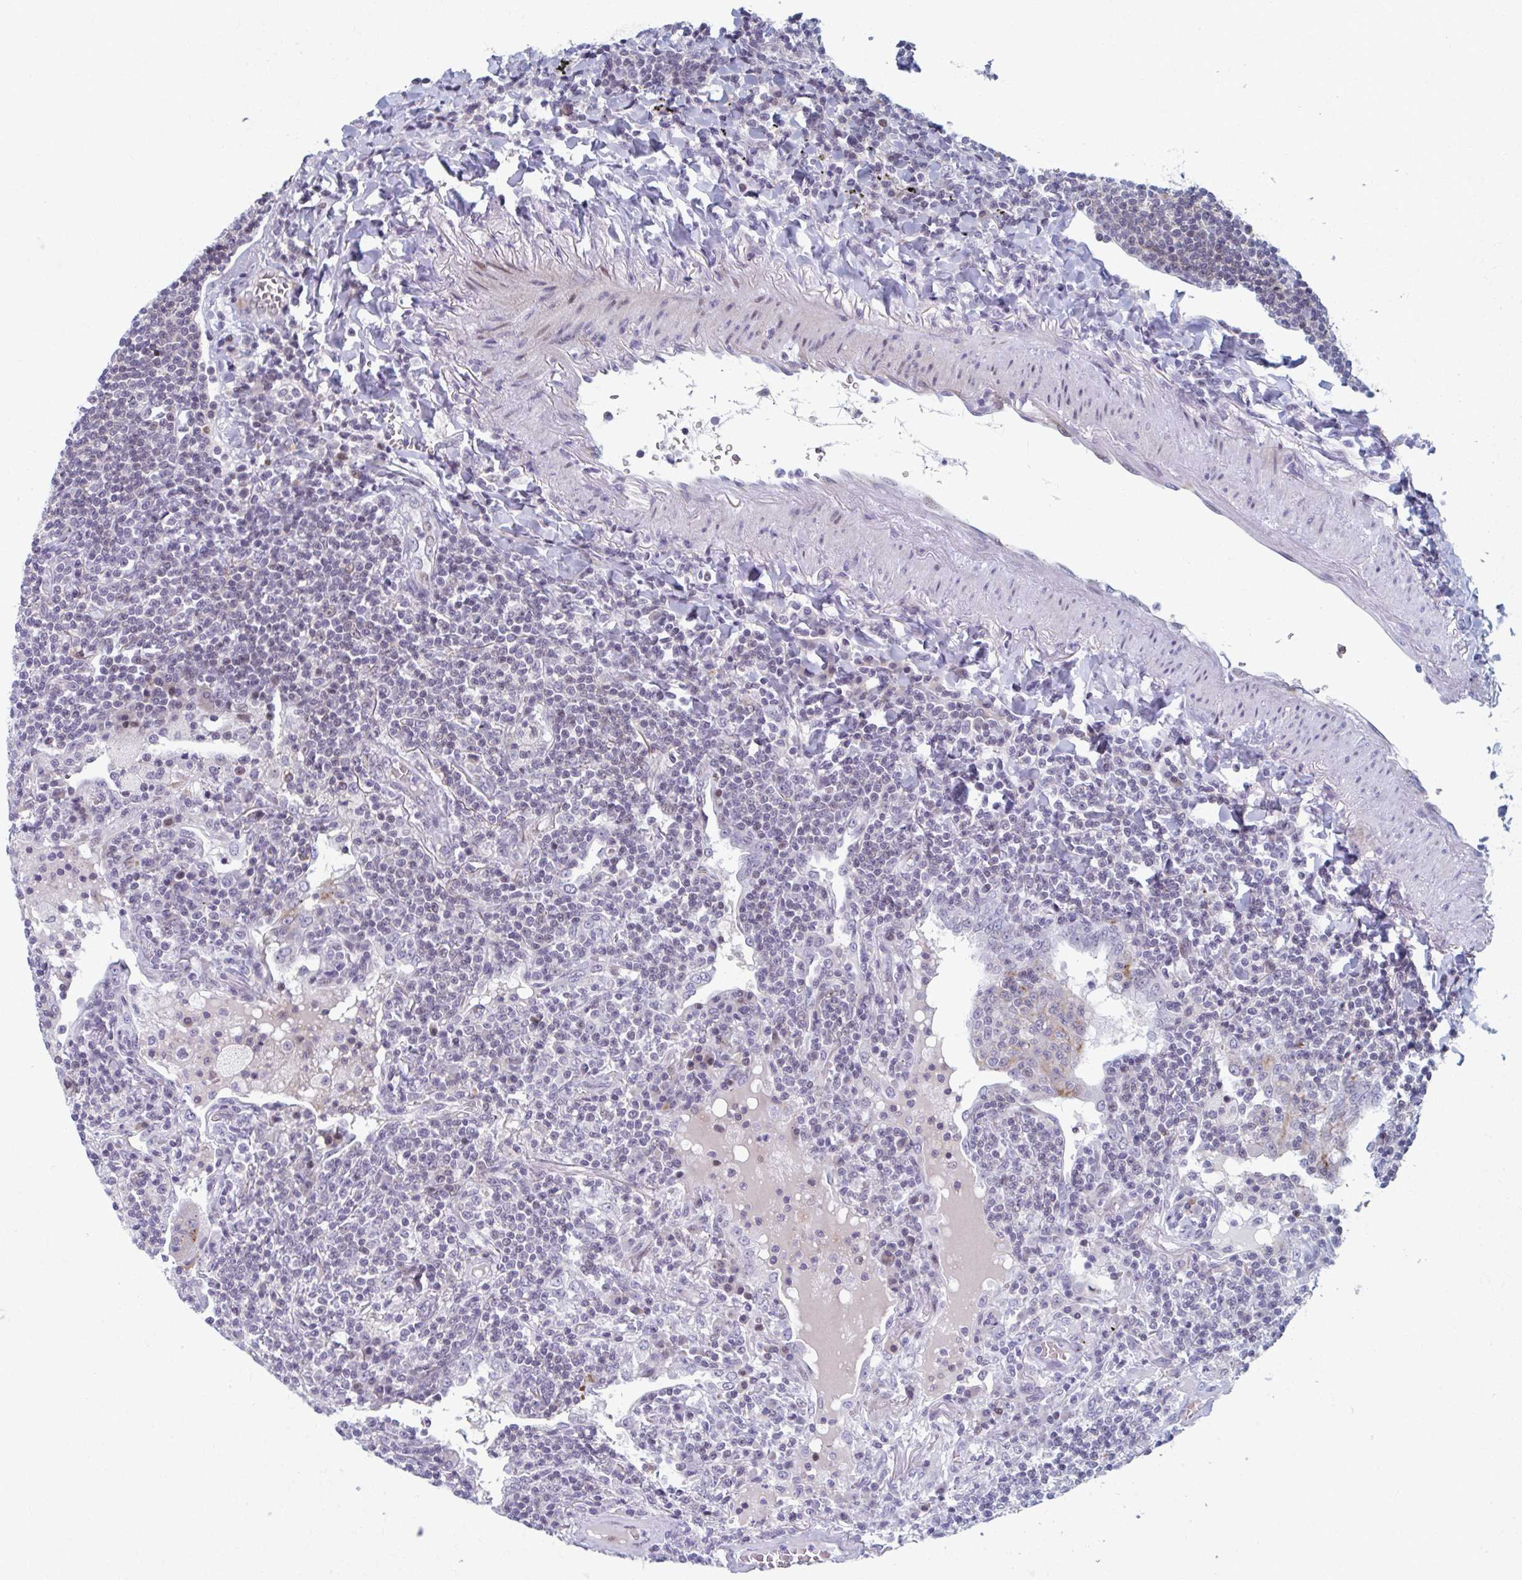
{"staining": {"intensity": "negative", "quantity": "none", "location": "none"}, "tissue": "lymphoma", "cell_type": "Tumor cells", "image_type": "cancer", "snomed": [{"axis": "morphology", "description": "Malignant lymphoma, non-Hodgkin's type, Low grade"}, {"axis": "topography", "description": "Lung"}], "caption": "Tumor cells are negative for brown protein staining in low-grade malignant lymphoma, non-Hodgkin's type.", "gene": "ABHD16B", "patient": {"sex": "female", "age": 71}}